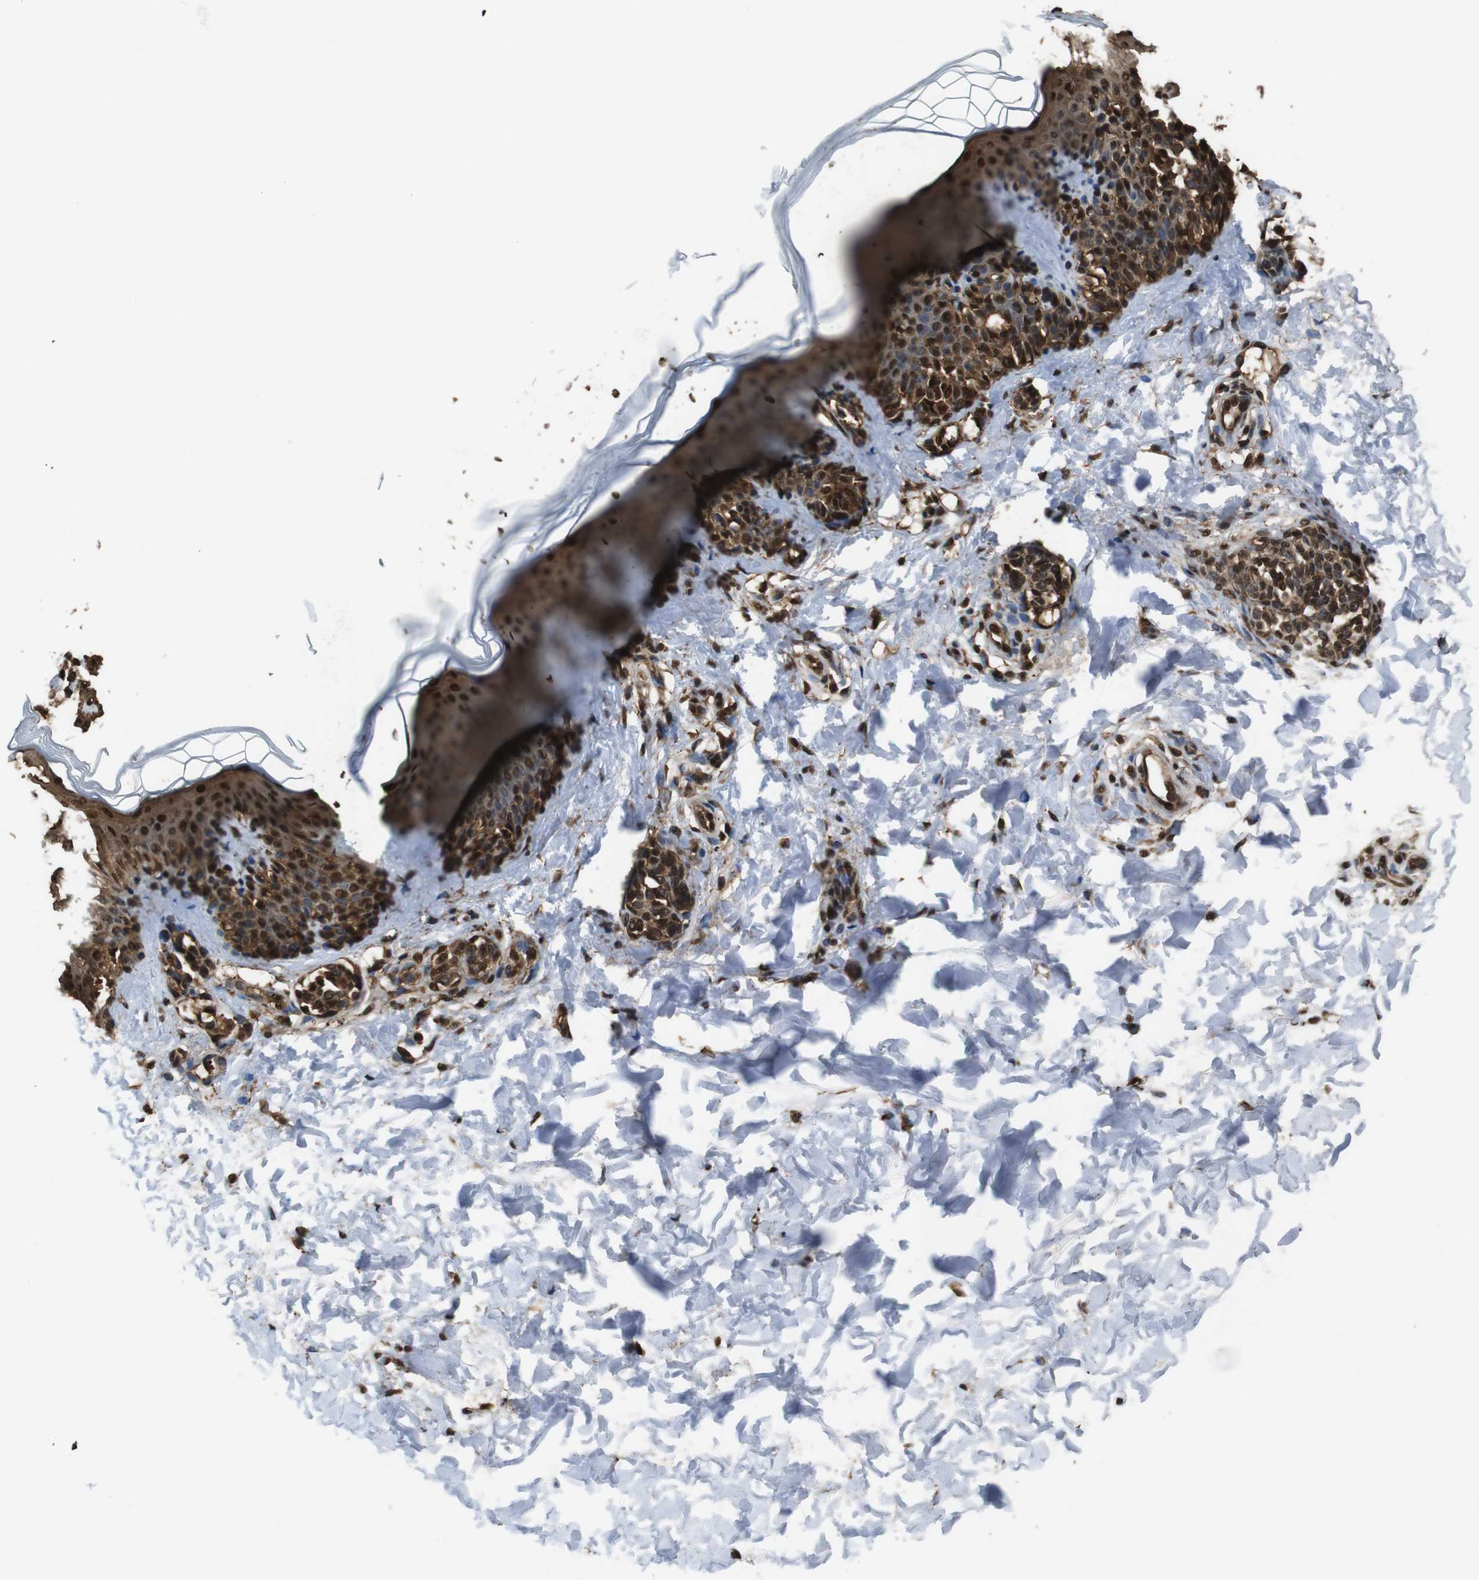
{"staining": {"intensity": "strong", "quantity": ">75%", "location": "cytoplasmic/membranous,nuclear"}, "tissue": "skin", "cell_type": "Fibroblasts", "image_type": "normal", "snomed": [{"axis": "morphology", "description": "Normal tissue, NOS"}, {"axis": "topography", "description": "Skin"}], "caption": "Brown immunohistochemical staining in normal human skin displays strong cytoplasmic/membranous,nuclear positivity in about >75% of fibroblasts.", "gene": "VCP", "patient": {"sex": "male", "age": 16}}